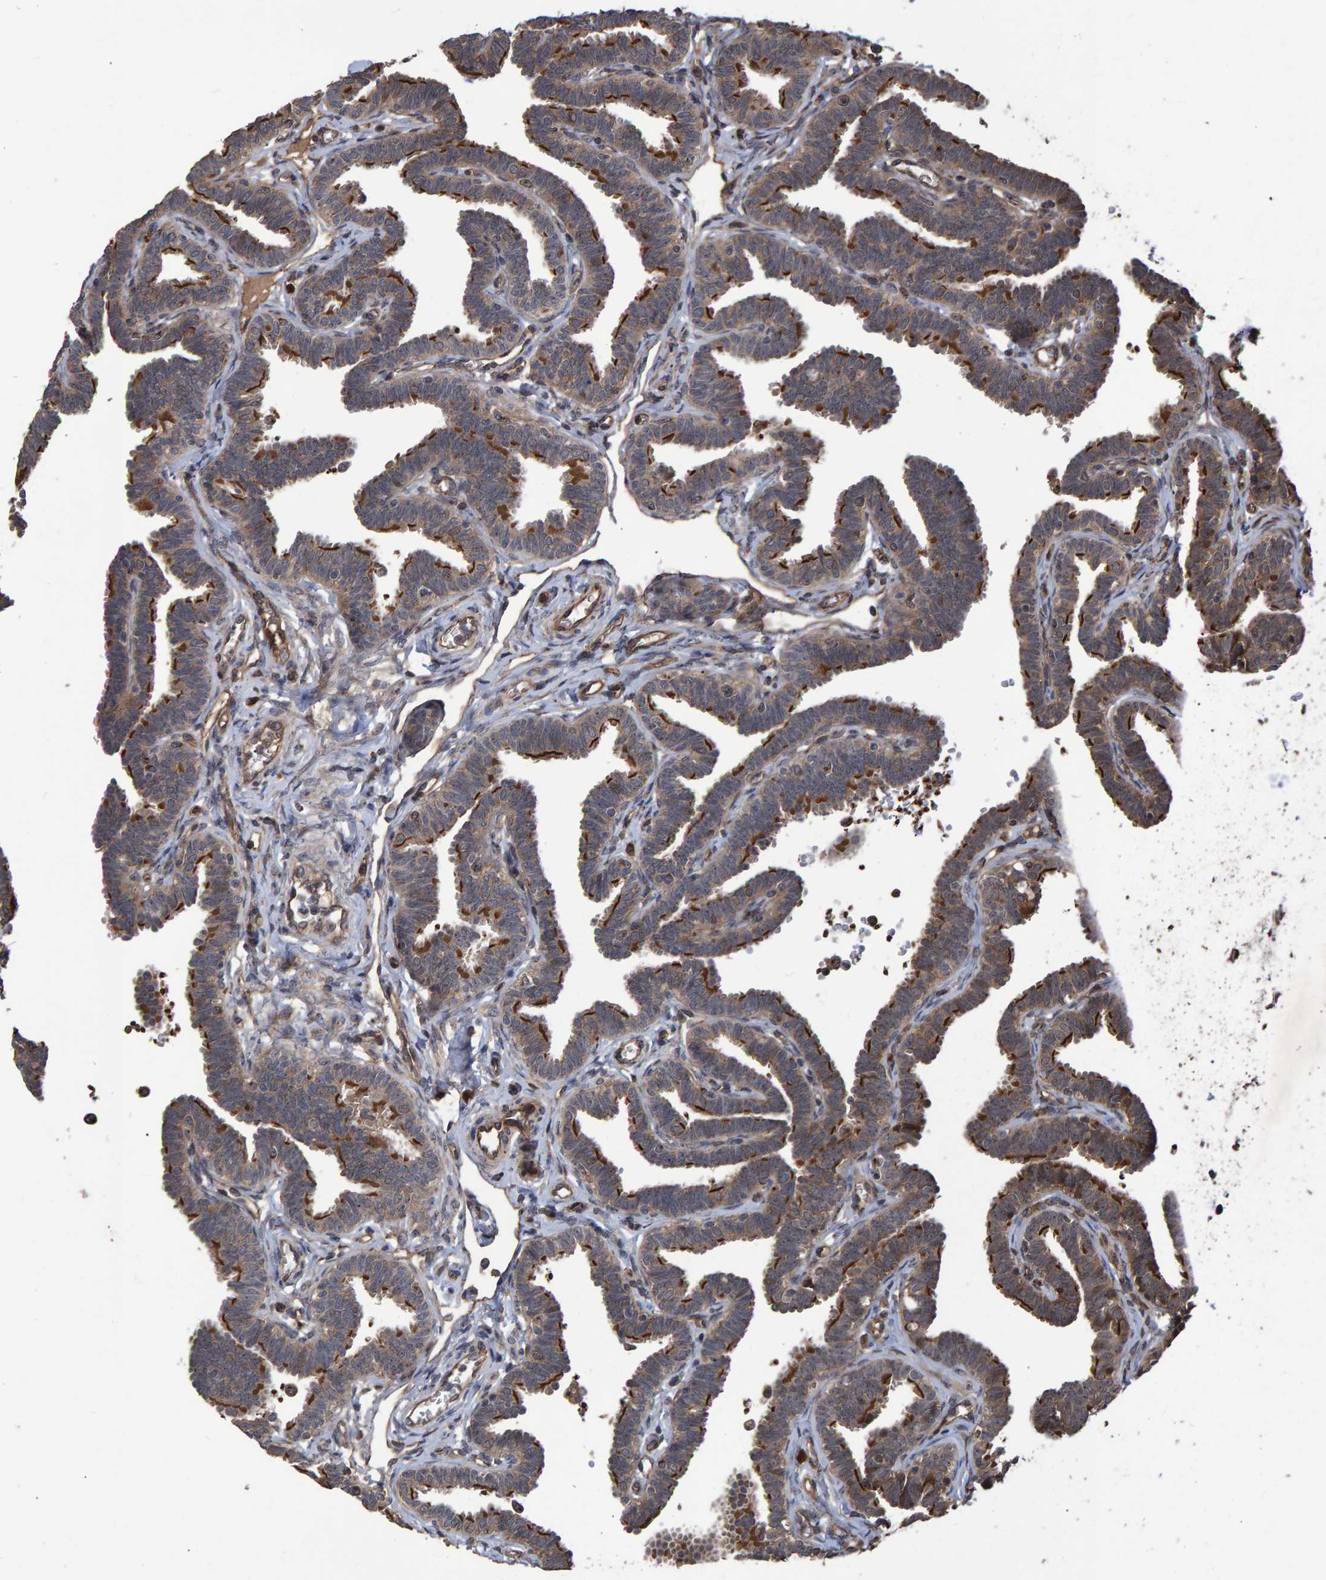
{"staining": {"intensity": "strong", "quantity": ">75%", "location": "cytoplasmic/membranous"}, "tissue": "fallopian tube", "cell_type": "Glandular cells", "image_type": "normal", "snomed": [{"axis": "morphology", "description": "Normal tissue, NOS"}, {"axis": "topography", "description": "Fallopian tube"}, {"axis": "topography", "description": "Ovary"}], "caption": "Human fallopian tube stained for a protein (brown) exhibits strong cytoplasmic/membranous positive positivity in approximately >75% of glandular cells.", "gene": "TRIM68", "patient": {"sex": "female", "age": 23}}